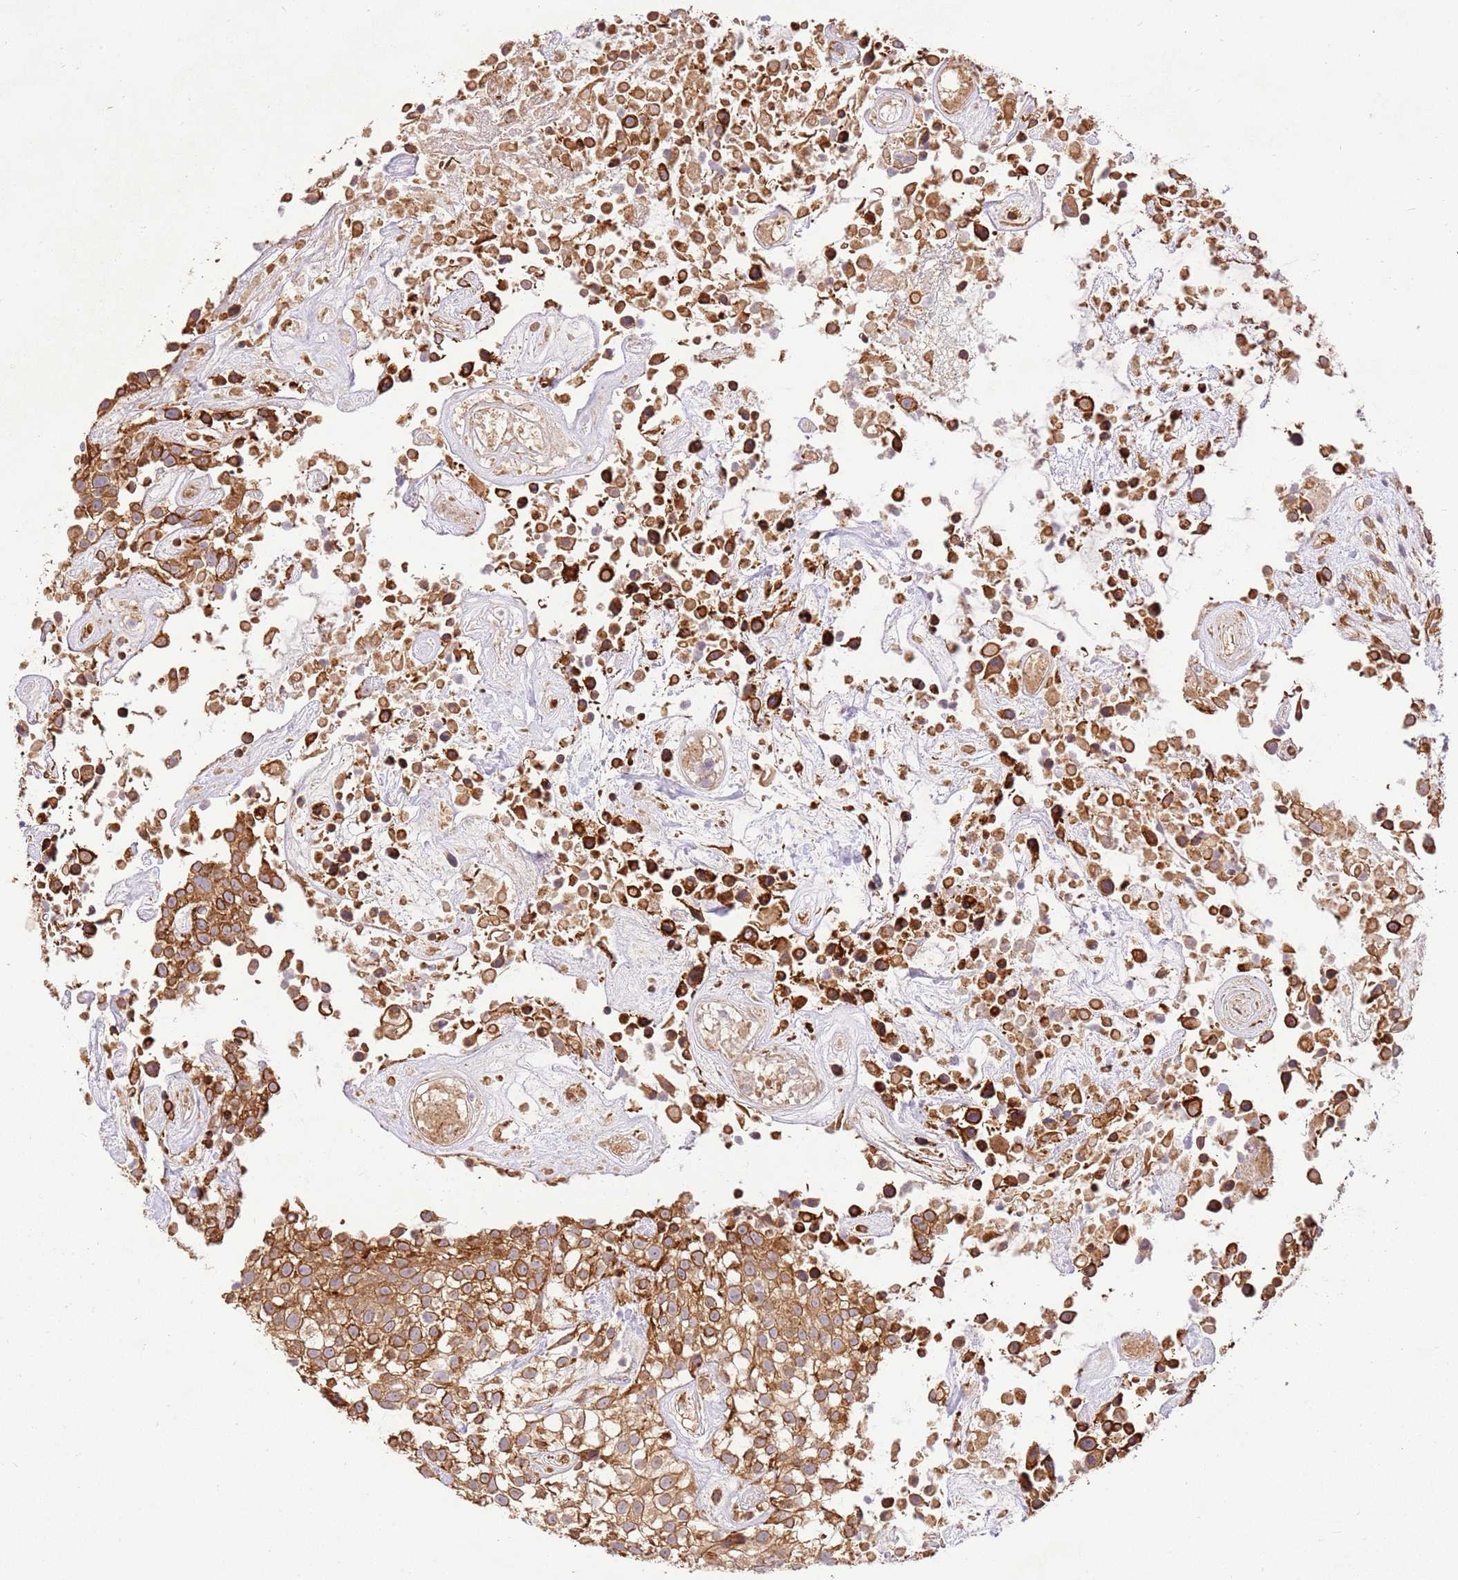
{"staining": {"intensity": "moderate", "quantity": ">75%", "location": "cytoplasmic/membranous"}, "tissue": "urothelial cancer", "cell_type": "Tumor cells", "image_type": "cancer", "snomed": [{"axis": "morphology", "description": "Urothelial carcinoma, High grade"}, {"axis": "topography", "description": "Urinary bladder"}], "caption": "Immunohistochemistry (DAB) staining of urothelial cancer exhibits moderate cytoplasmic/membranous protein positivity in about >75% of tumor cells. The protein is stained brown, and the nuclei are stained in blue (DAB IHC with brightfield microscopy, high magnification).", "gene": "SPATA2L", "patient": {"sex": "male", "age": 56}}